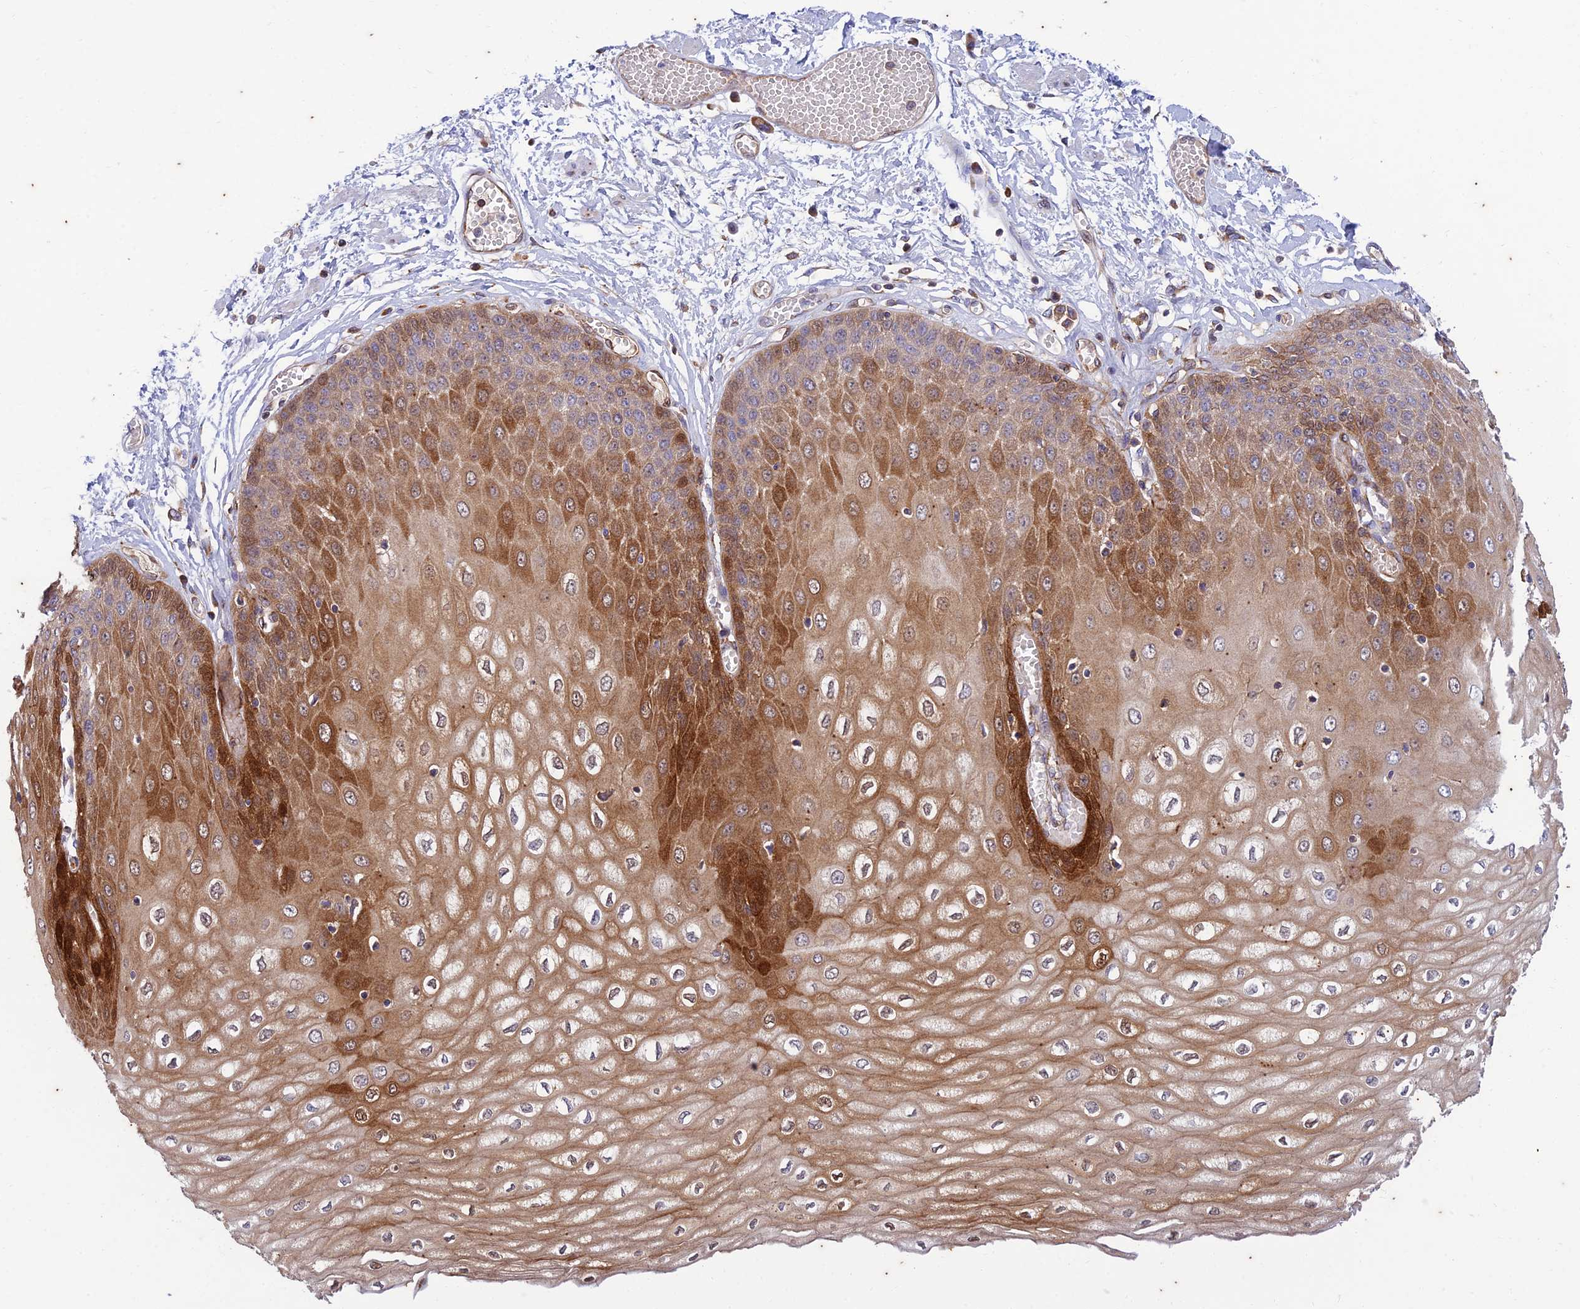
{"staining": {"intensity": "strong", "quantity": "25%-75%", "location": "cytoplasmic/membranous"}, "tissue": "esophagus", "cell_type": "Squamous epithelial cells", "image_type": "normal", "snomed": [{"axis": "morphology", "description": "Normal tissue, NOS"}, {"axis": "topography", "description": "Esophagus"}], "caption": "Protein expression analysis of benign human esophagus reveals strong cytoplasmic/membranous positivity in approximately 25%-75% of squamous epithelial cells. Using DAB (brown) and hematoxylin (blue) stains, captured at high magnification using brightfield microscopy.", "gene": "PIMREG", "patient": {"sex": "male", "age": 60}}